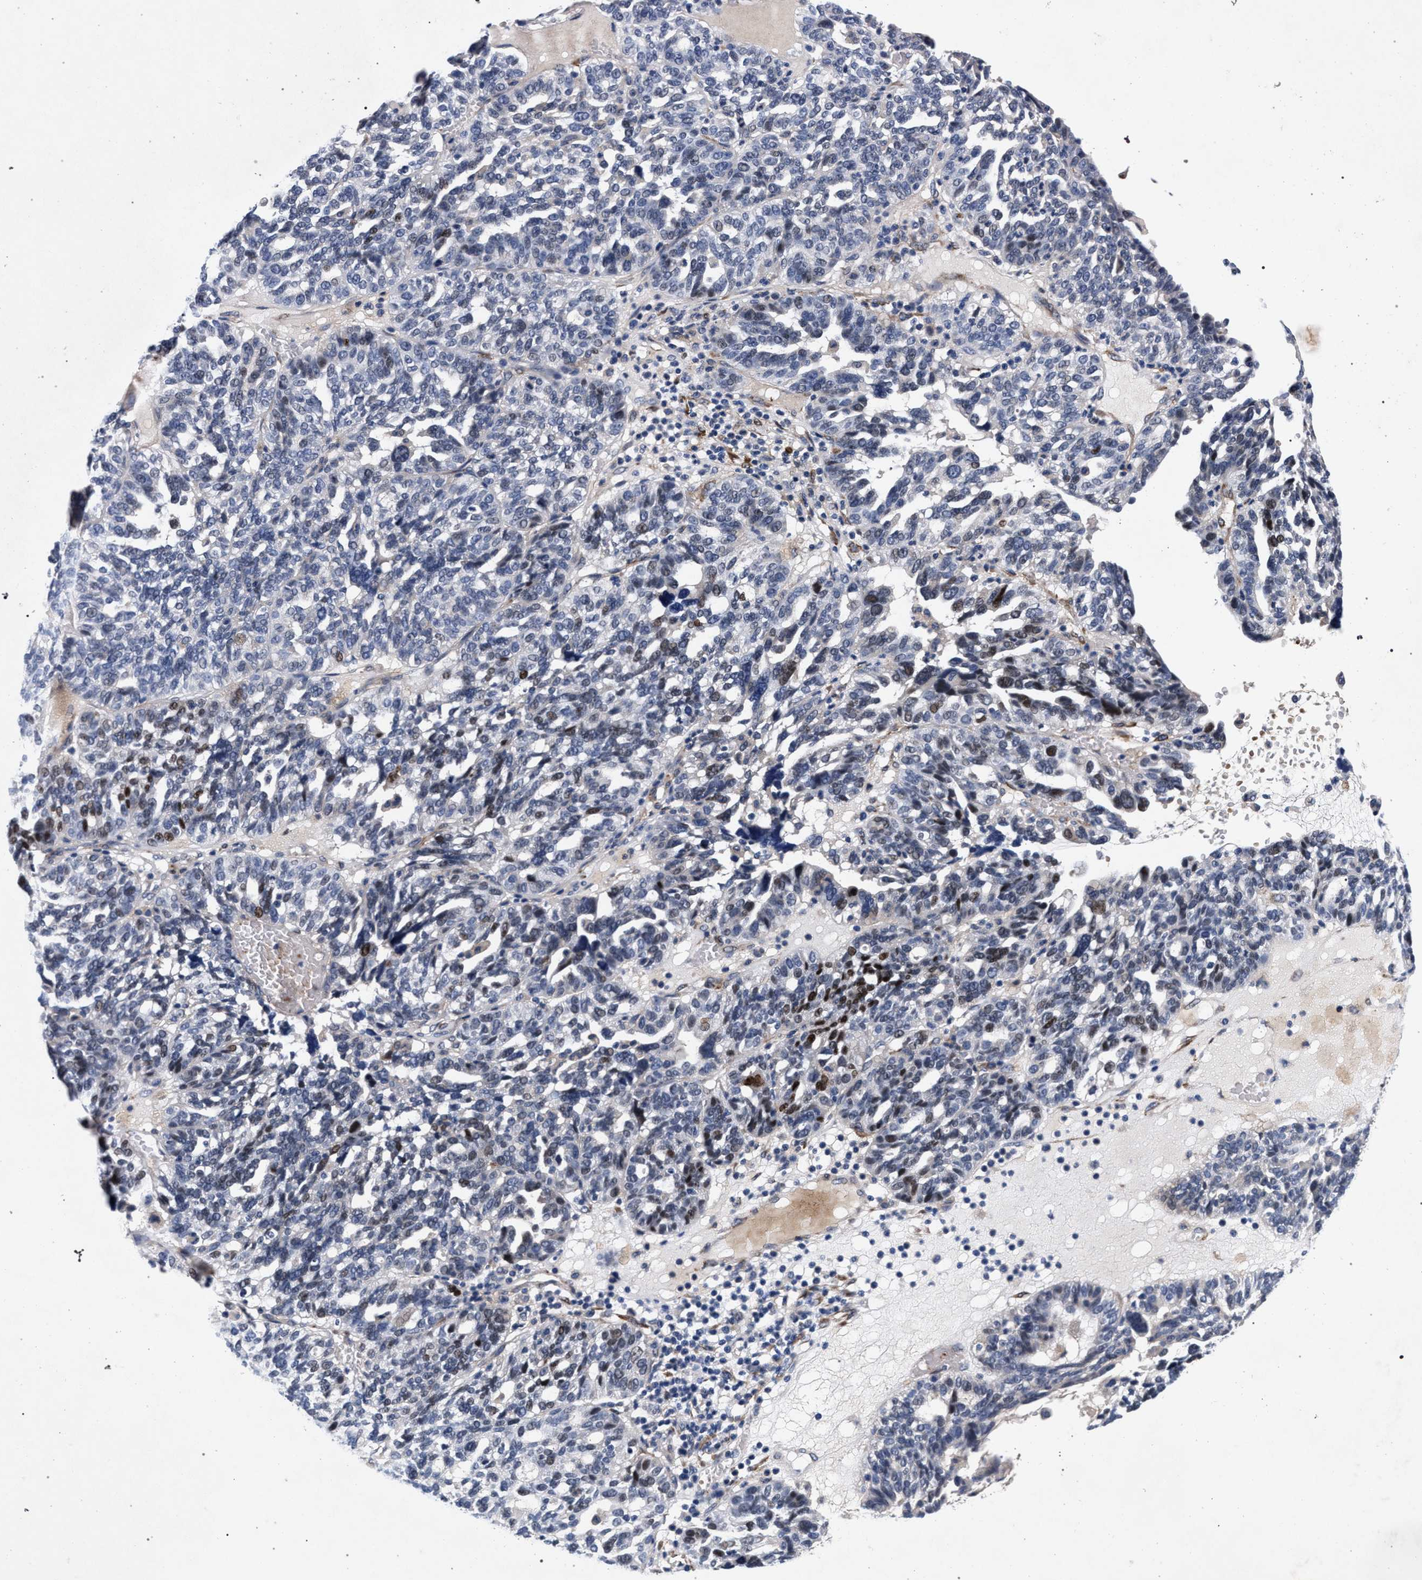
{"staining": {"intensity": "weak", "quantity": "<25%", "location": "nuclear"}, "tissue": "ovarian cancer", "cell_type": "Tumor cells", "image_type": "cancer", "snomed": [{"axis": "morphology", "description": "Cystadenocarcinoma, serous, NOS"}, {"axis": "topography", "description": "Ovary"}], "caption": "IHC image of neoplastic tissue: human ovarian serous cystadenocarcinoma stained with DAB (3,3'-diaminobenzidine) demonstrates no significant protein positivity in tumor cells.", "gene": "NEK7", "patient": {"sex": "female", "age": 59}}